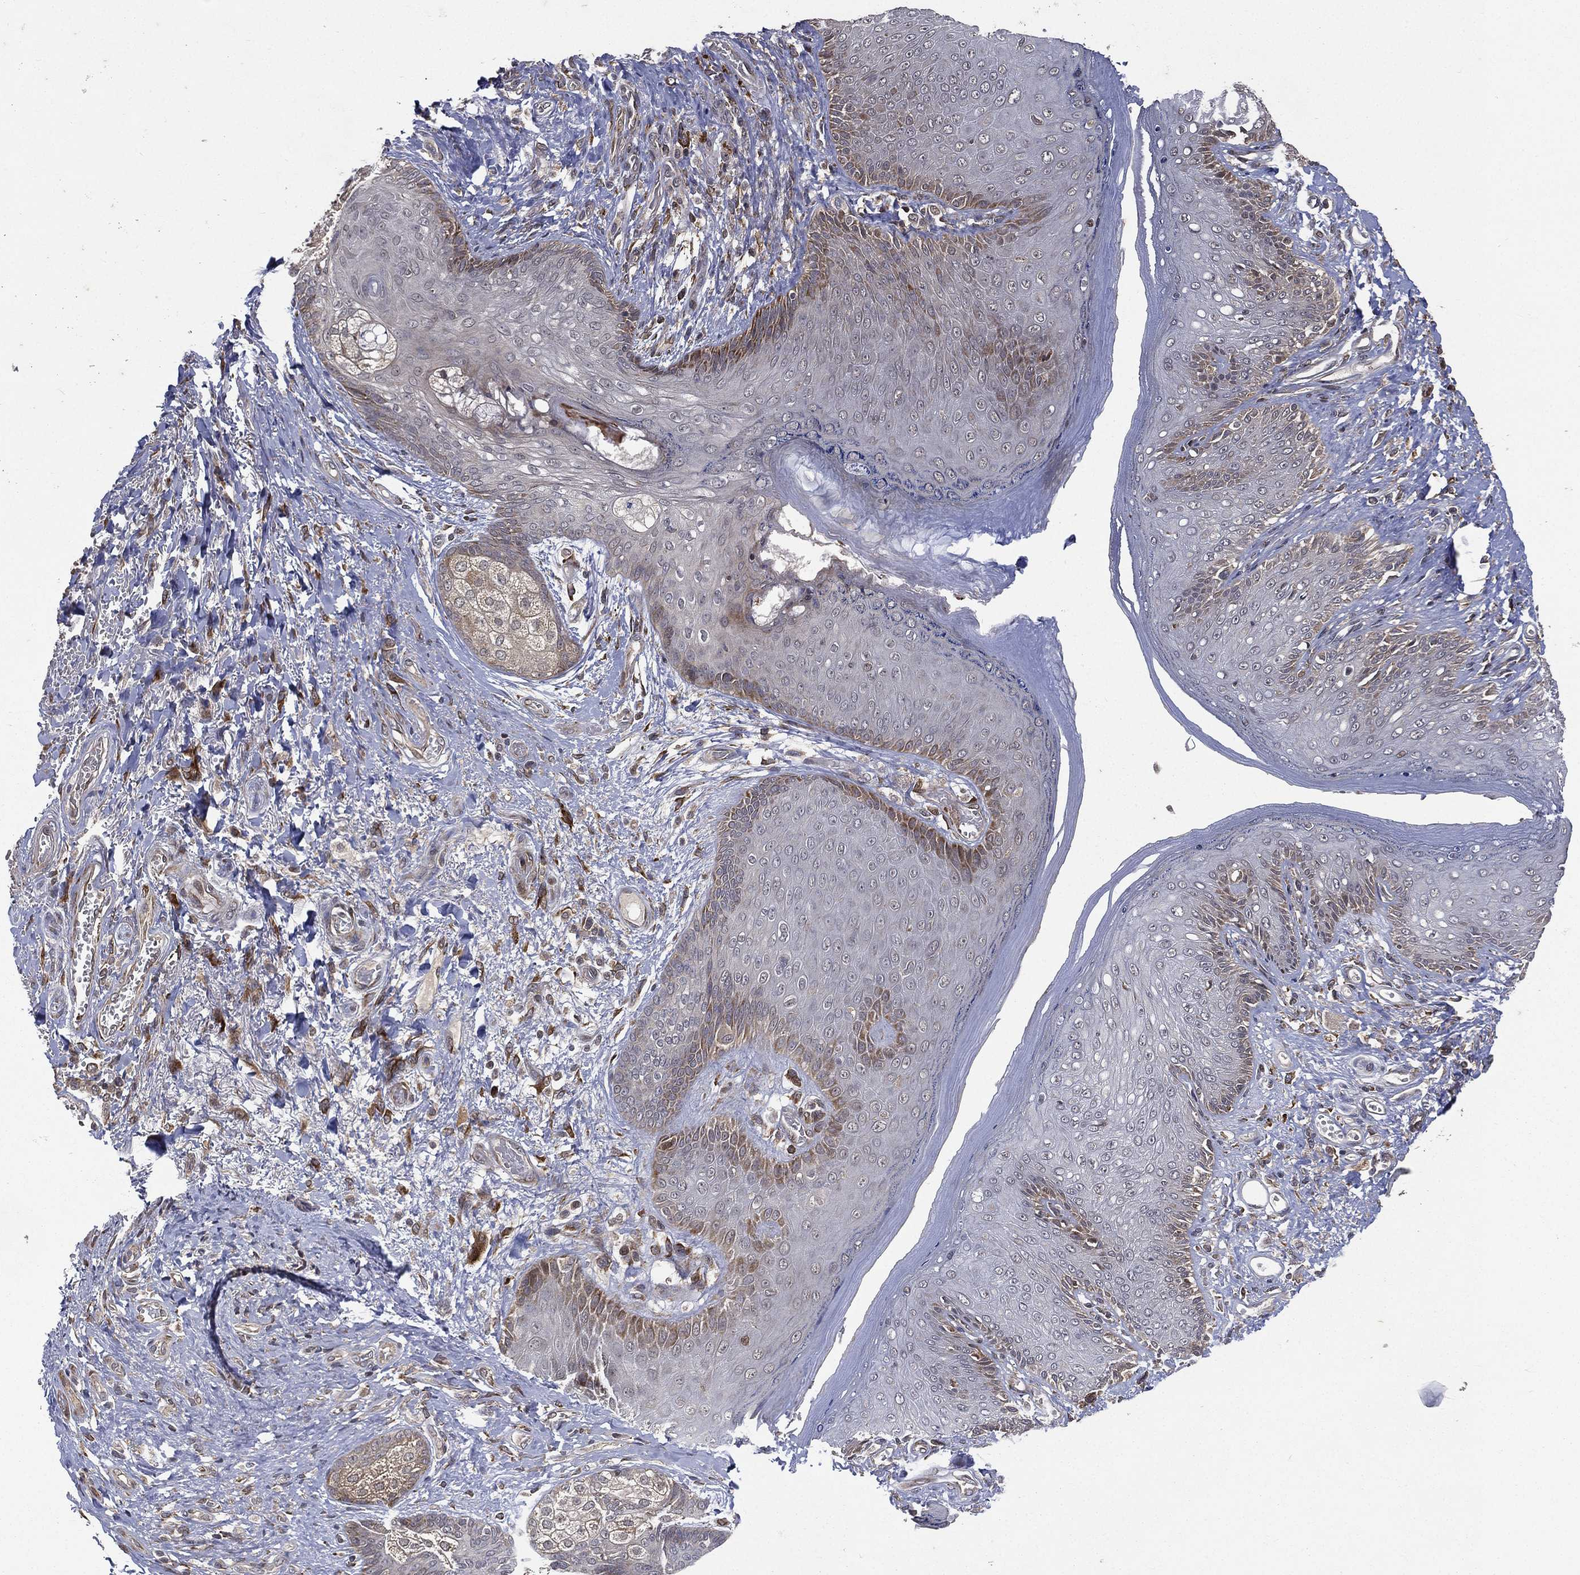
{"staining": {"intensity": "moderate", "quantity": "<25%", "location": "cytoplasmic/membranous"}, "tissue": "skin", "cell_type": "Epidermal cells", "image_type": "normal", "snomed": [{"axis": "morphology", "description": "Normal tissue, NOS"}, {"axis": "morphology", "description": "Adenocarcinoma, NOS"}, {"axis": "topography", "description": "Rectum"}, {"axis": "topography", "description": "Anal"}], "caption": "Immunohistochemical staining of unremarkable human skin displays low levels of moderate cytoplasmic/membranous expression in about <25% of epidermal cells.", "gene": "RAB11FIP4", "patient": {"sex": "female", "age": 68}}